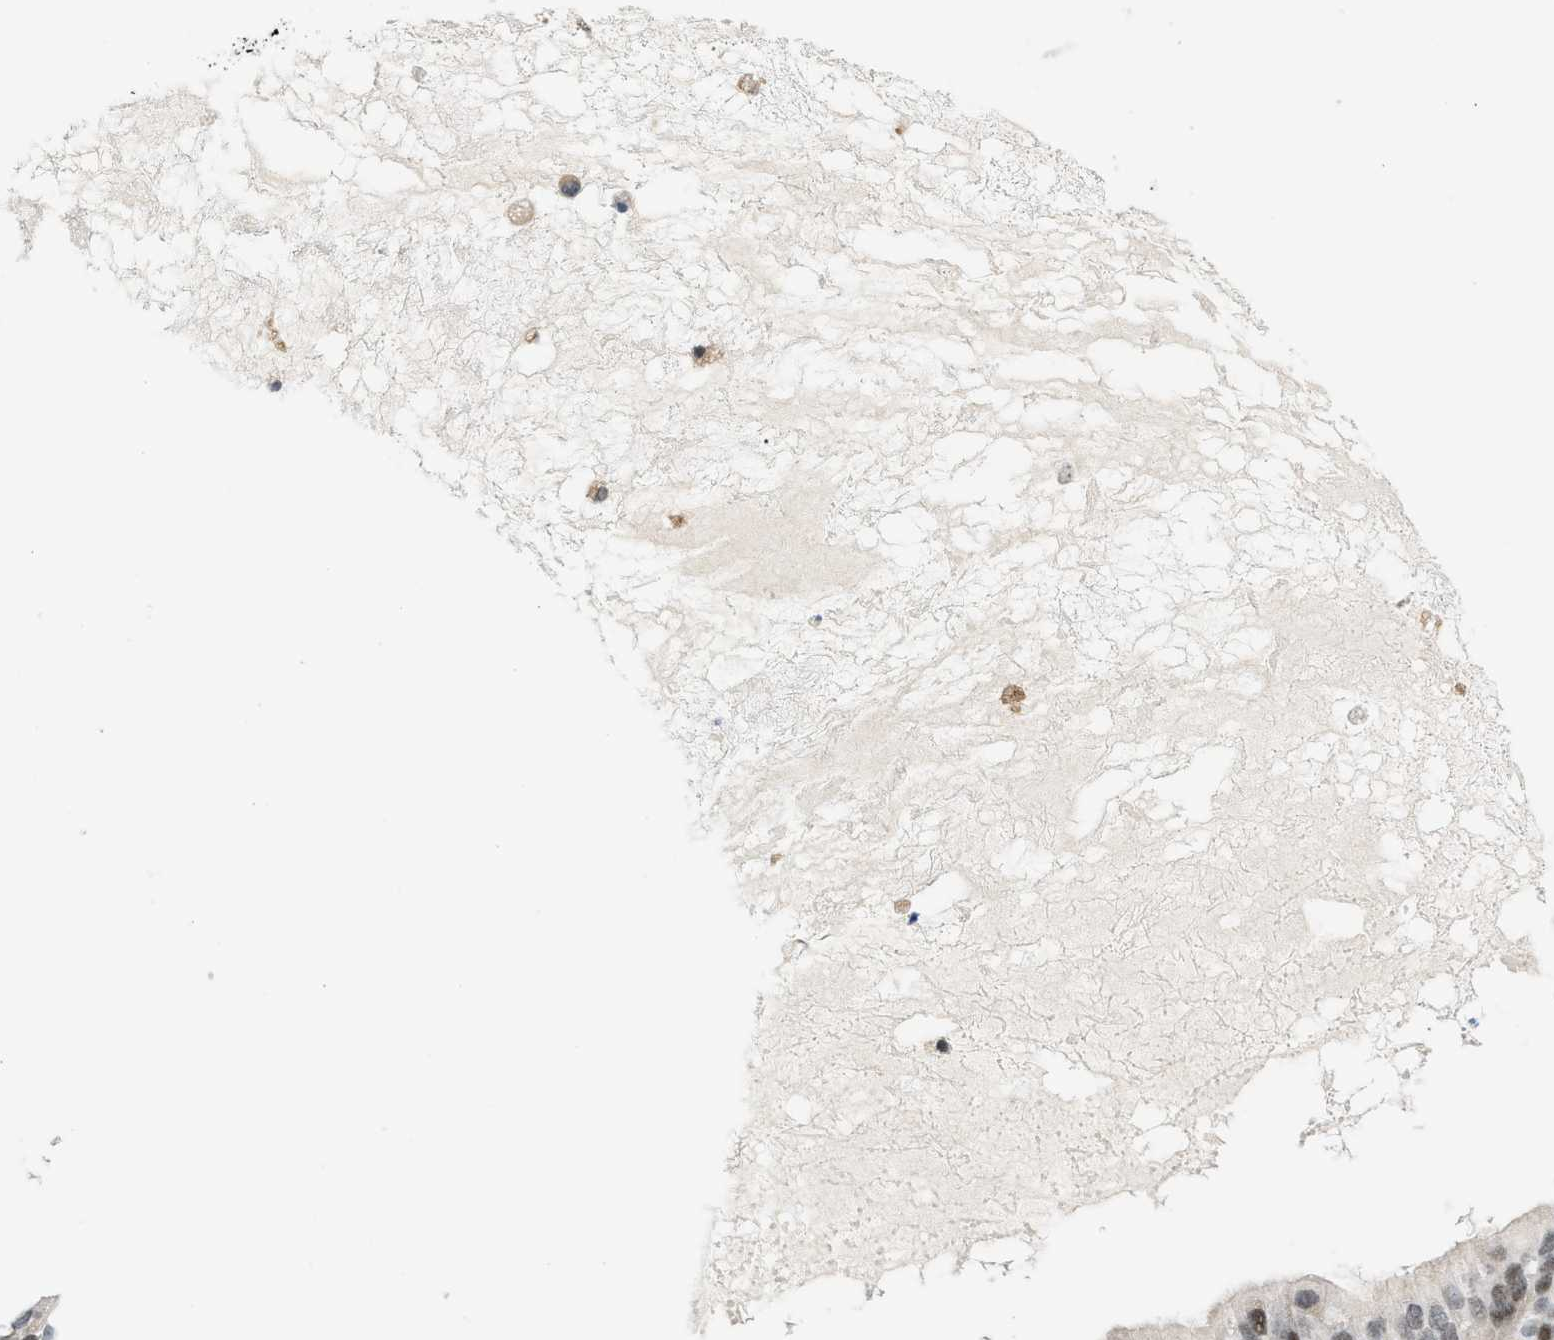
{"staining": {"intensity": "moderate", "quantity": "25%-75%", "location": "nuclear"}, "tissue": "ovarian cancer", "cell_type": "Tumor cells", "image_type": "cancer", "snomed": [{"axis": "morphology", "description": "Cystadenocarcinoma, mucinous, NOS"}, {"axis": "topography", "description": "Ovary"}], "caption": "A high-resolution histopathology image shows immunohistochemistry (IHC) staining of ovarian mucinous cystadenocarcinoma, which displays moderate nuclear expression in approximately 25%-75% of tumor cells.", "gene": "ING1", "patient": {"sex": "female", "age": 80}}